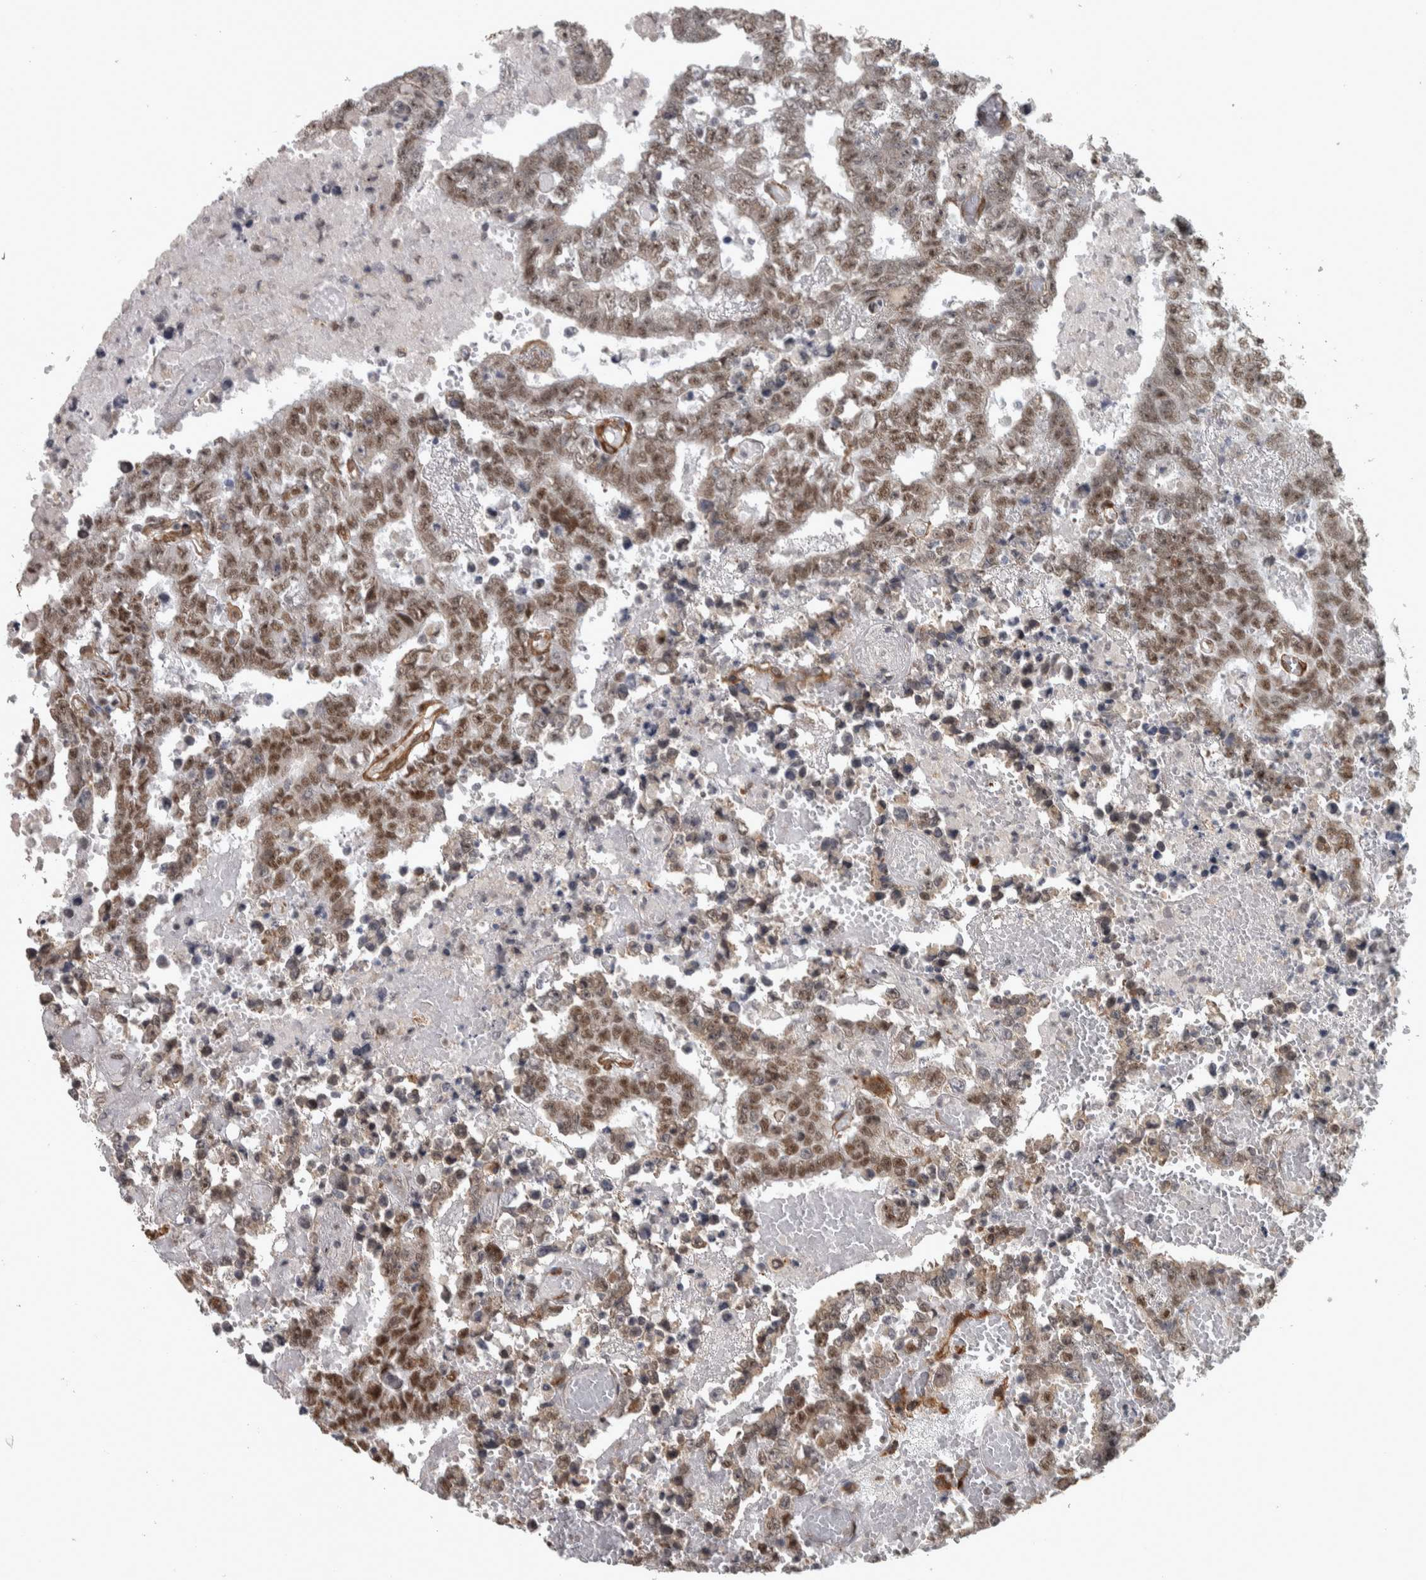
{"staining": {"intensity": "moderate", "quantity": ">75%", "location": "nuclear"}, "tissue": "testis cancer", "cell_type": "Tumor cells", "image_type": "cancer", "snomed": [{"axis": "morphology", "description": "Carcinoma, Embryonal, NOS"}, {"axis": "topography", "description": "Testis"}], "caption": "Testis cancer (embryonal carcinoma) was stained to show a protein in brown. There is medium levels of moderate nuclear positivity in about >75% of tumor cells. (brown staining indicates protein expression, while blue staining denotes nuclei).", "gene": "DDX42", "patient": {"sex": "male", "age": 25}}